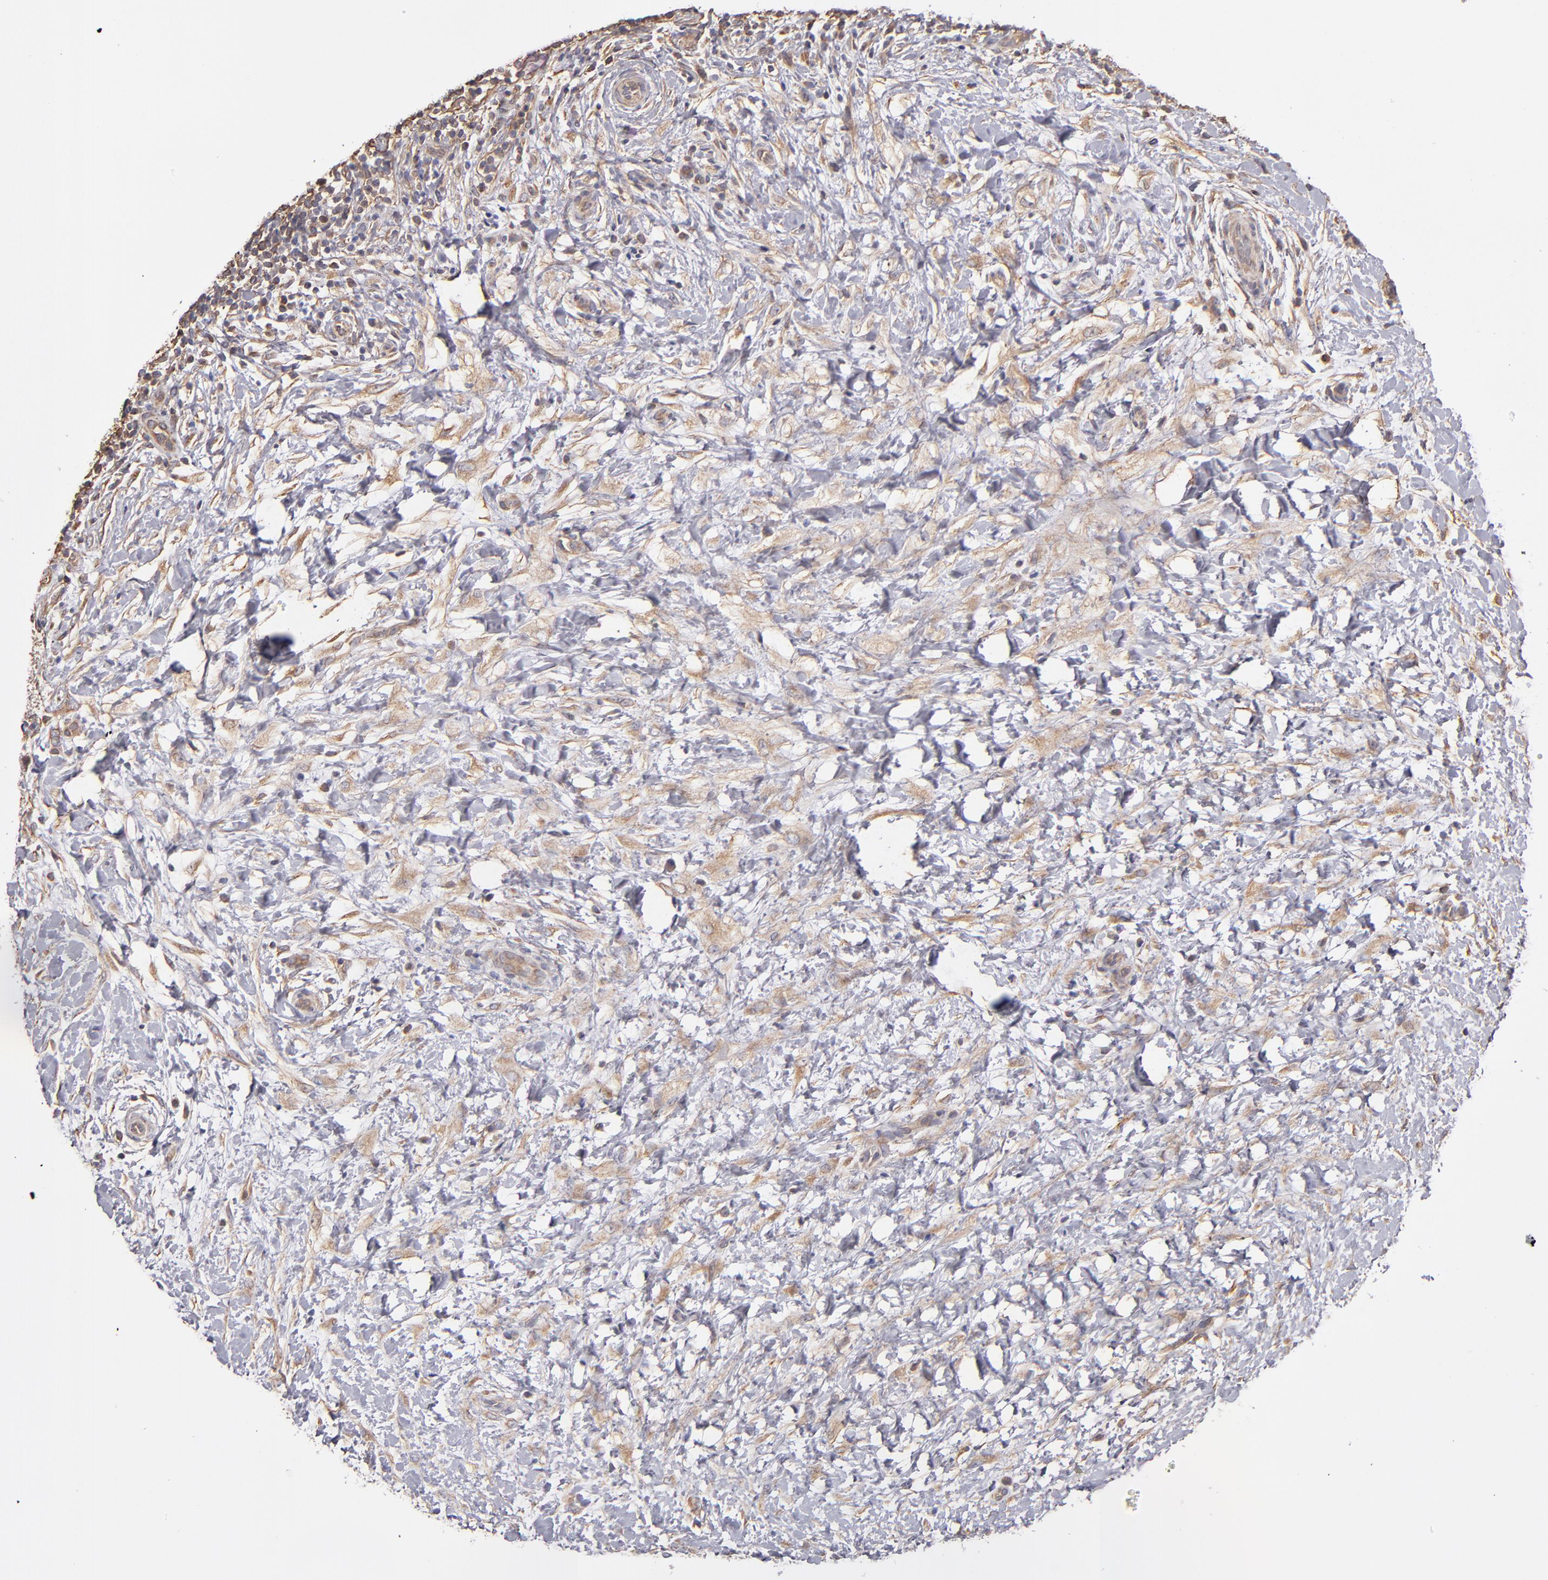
{"staining": {"intensity": "weak", "quantity": "<25%", "location": "cytoplasmic/membranous"}, "tissue": "lymphoma", "cell_type": "Tumor cells", "image_type": "cancer", "snomed": [{"axis": "morphology", "description": "Malignant lymphoma, non-Hodgkin's type, Low grade"}, {"axis": "topography", "description": "Lymph node"}], "caption": "Lymphoma was stained to show a protein in brown. There is no significant positivity in tumor cells. (DAB IHC, high magnification).", "gene": "ABCC1", "patient": {"sex": "female", "age": 76}}